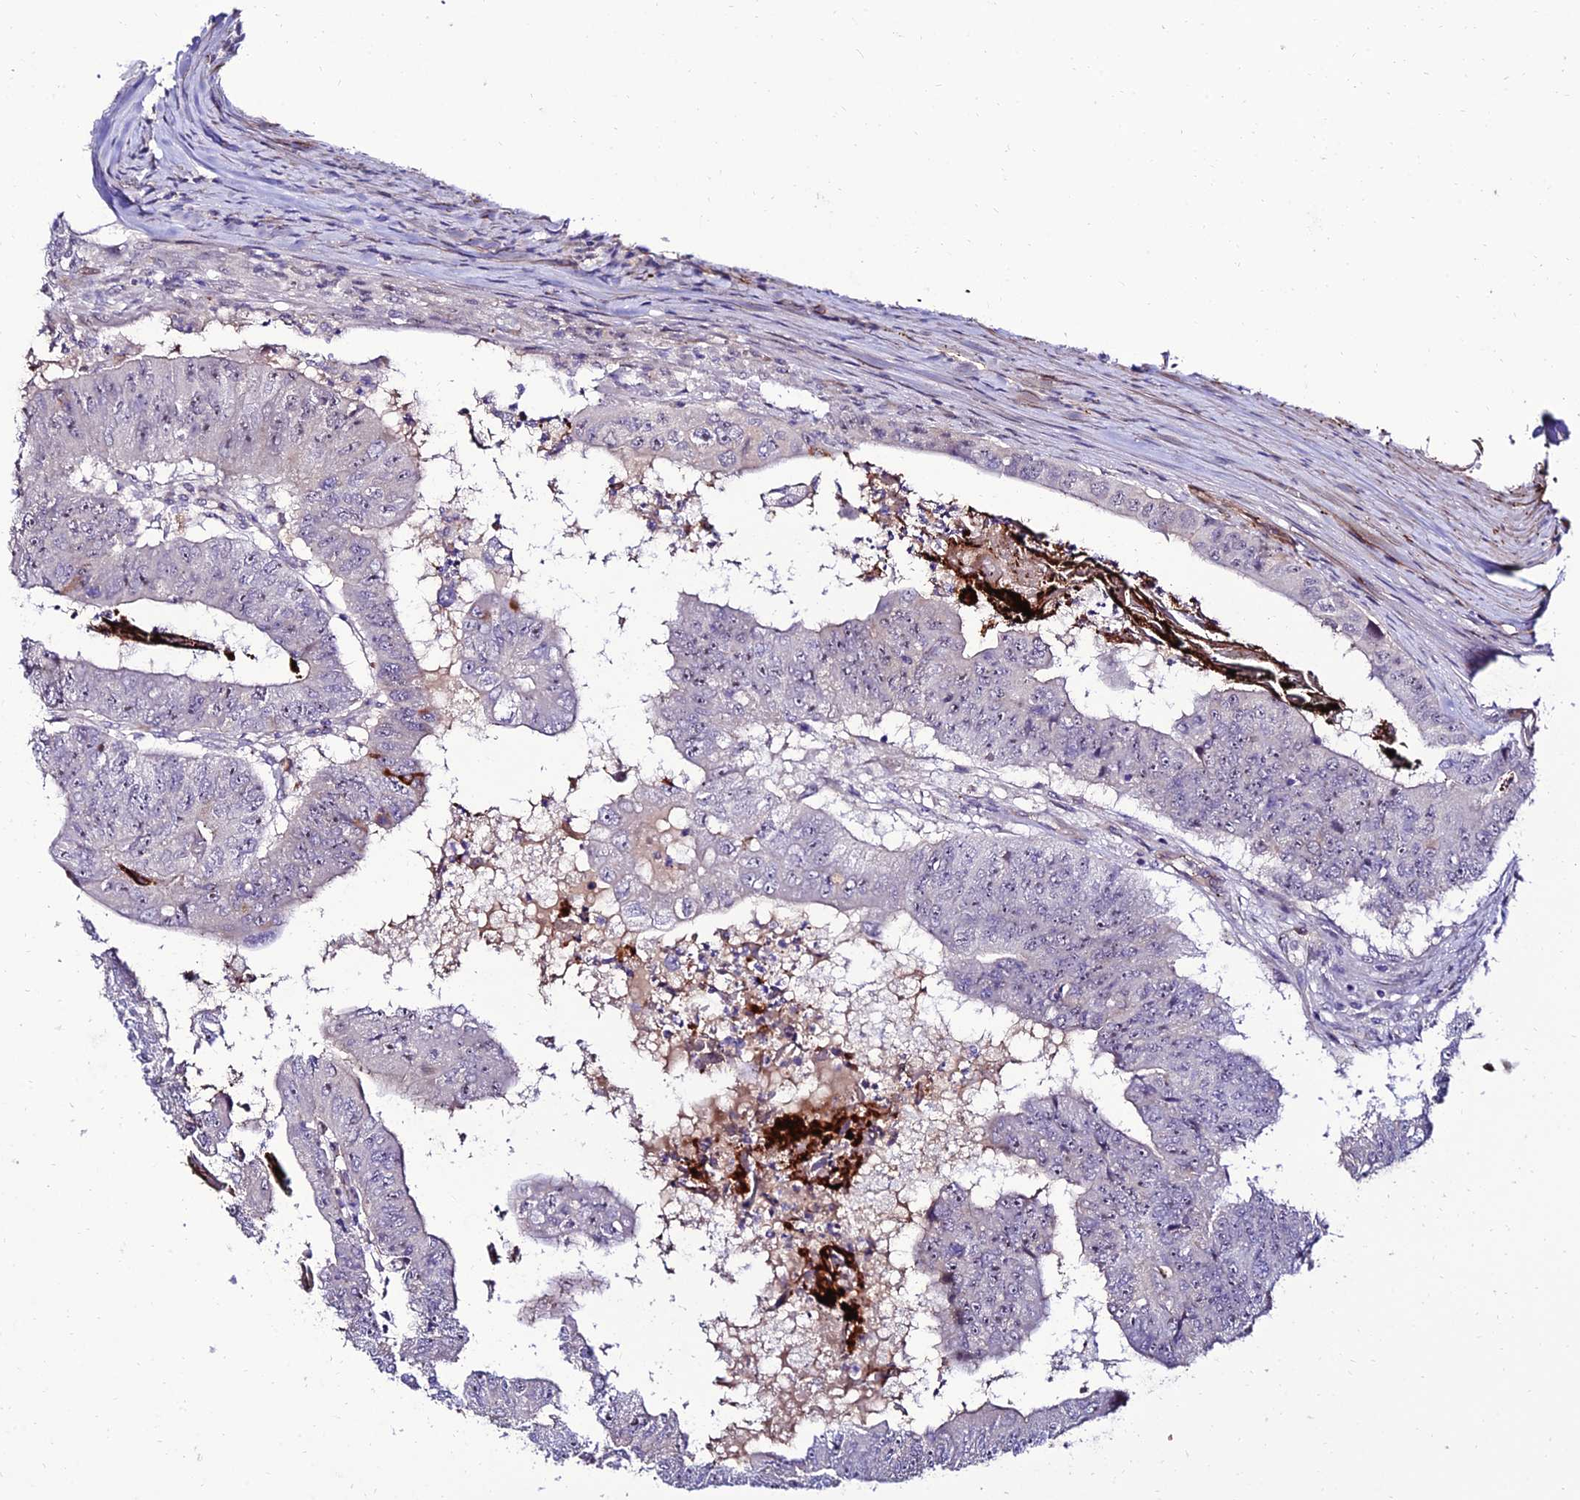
{"staining": {"intensity": "negative", "quantity": "none", "location": "none"}, "tissue": "colorectal cancer", "cell_type": "Tumor cells", "image_type": "cancer", "snomed": [{"axis": "morphology", "description": "Adenocarcinoma, NOS"}, {"axis": "topography", "description": "Colon"}], "caption": "A histopathology image of human colorectal cancer is negative for staining in tumor cells.", "gene": "ALDH3B2", "patient": {"sex": "female", "age": 67}}